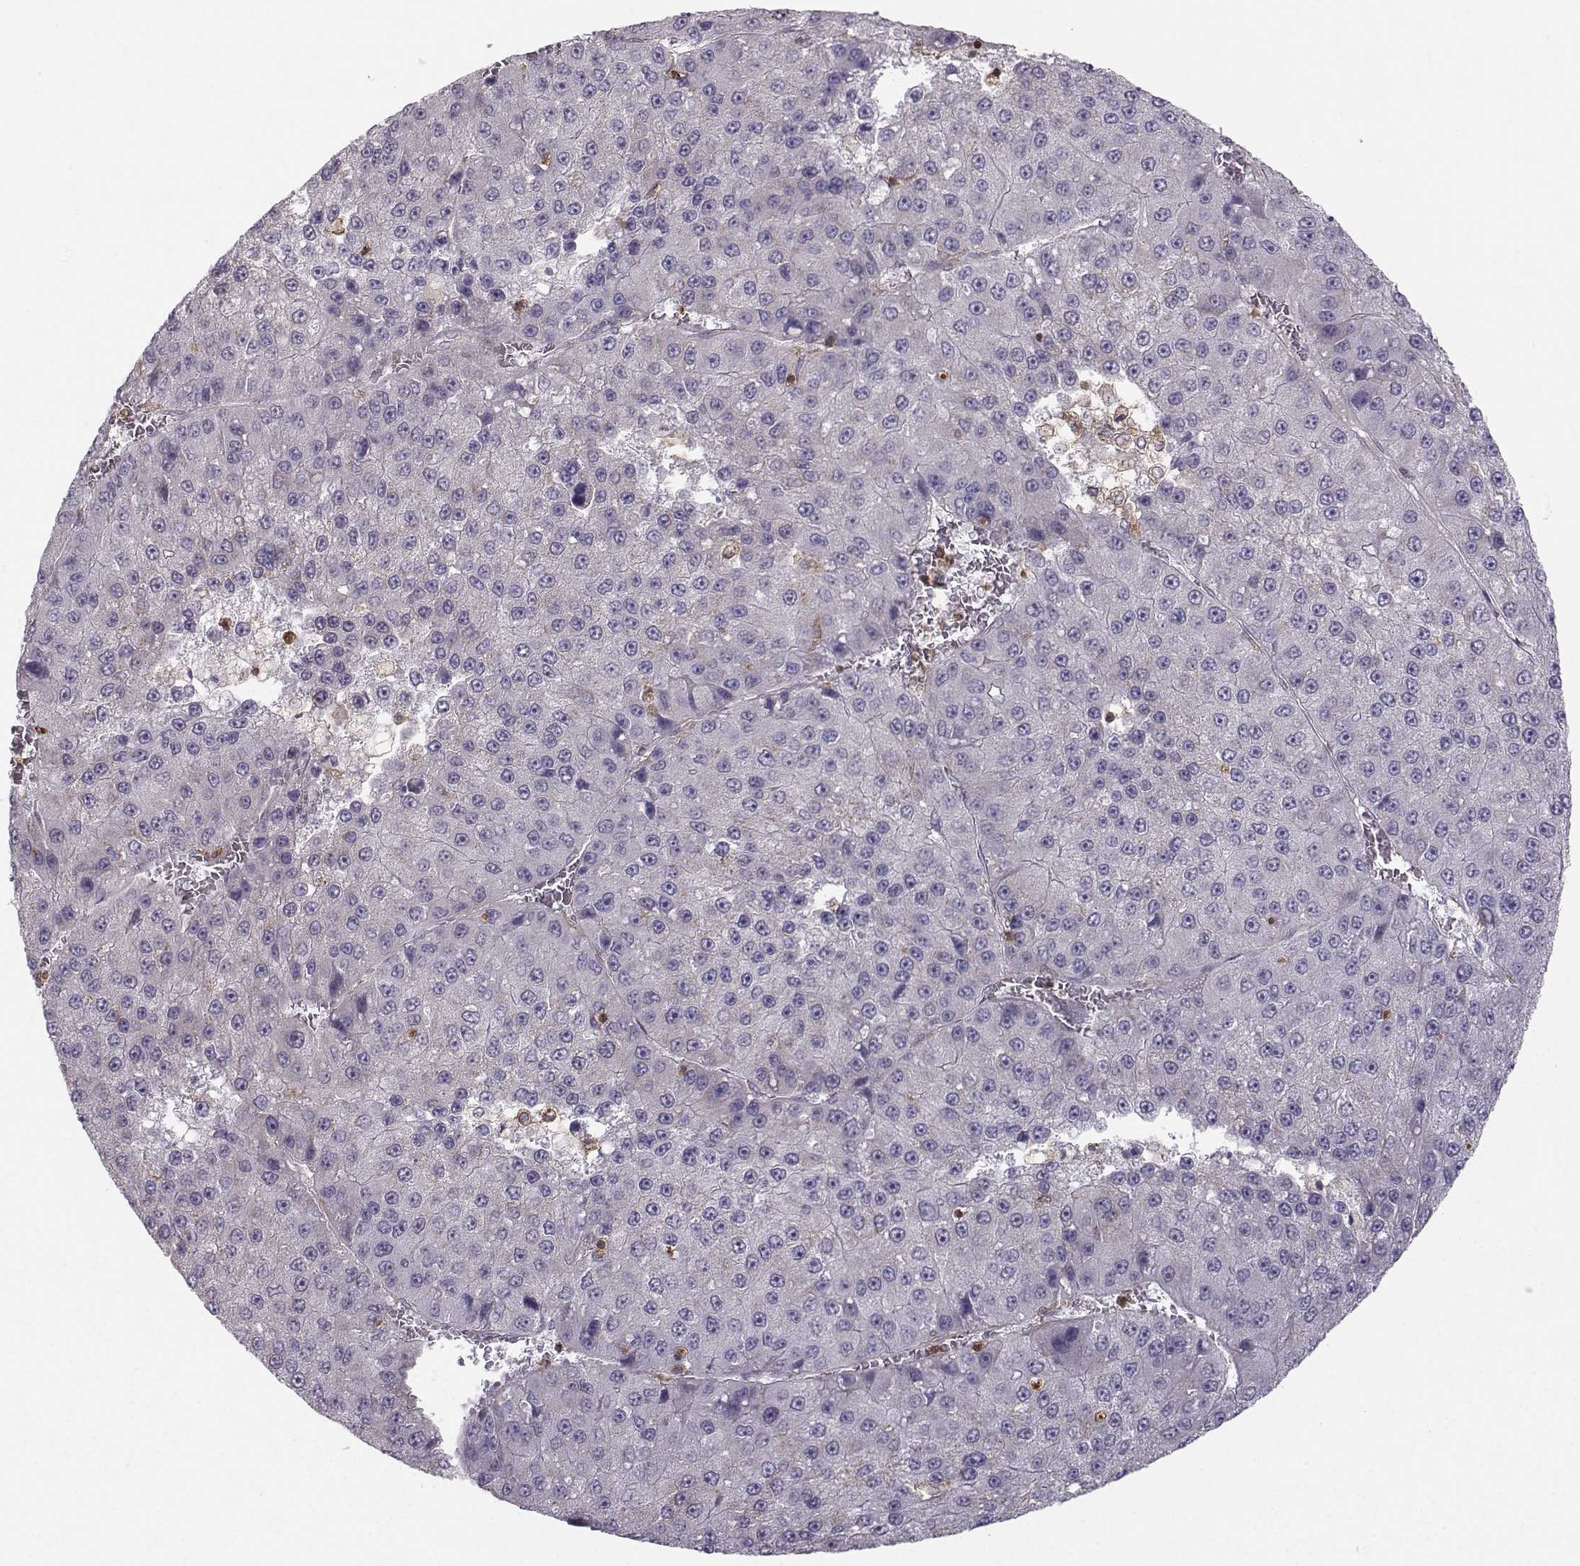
{"staining": {"intensity": "negative", "quantity": "none", "location": "none"}, "tissue": "liver cancer", "cell_type": "Tumor cells", "image_type": "cancer", "snomed": [{"axis": "morphology", "description": "Carcinoma, Hepatocellular, NOS"}, {"axis": "topography", "description": "Liver"}], "caption": "Protein analysis of liver cancer (hepatocellular carcinoma) displays no significant positivity in tumor cells.", "gene": "ZBTB32", "patient": {"sex": "female", "age": 73}}